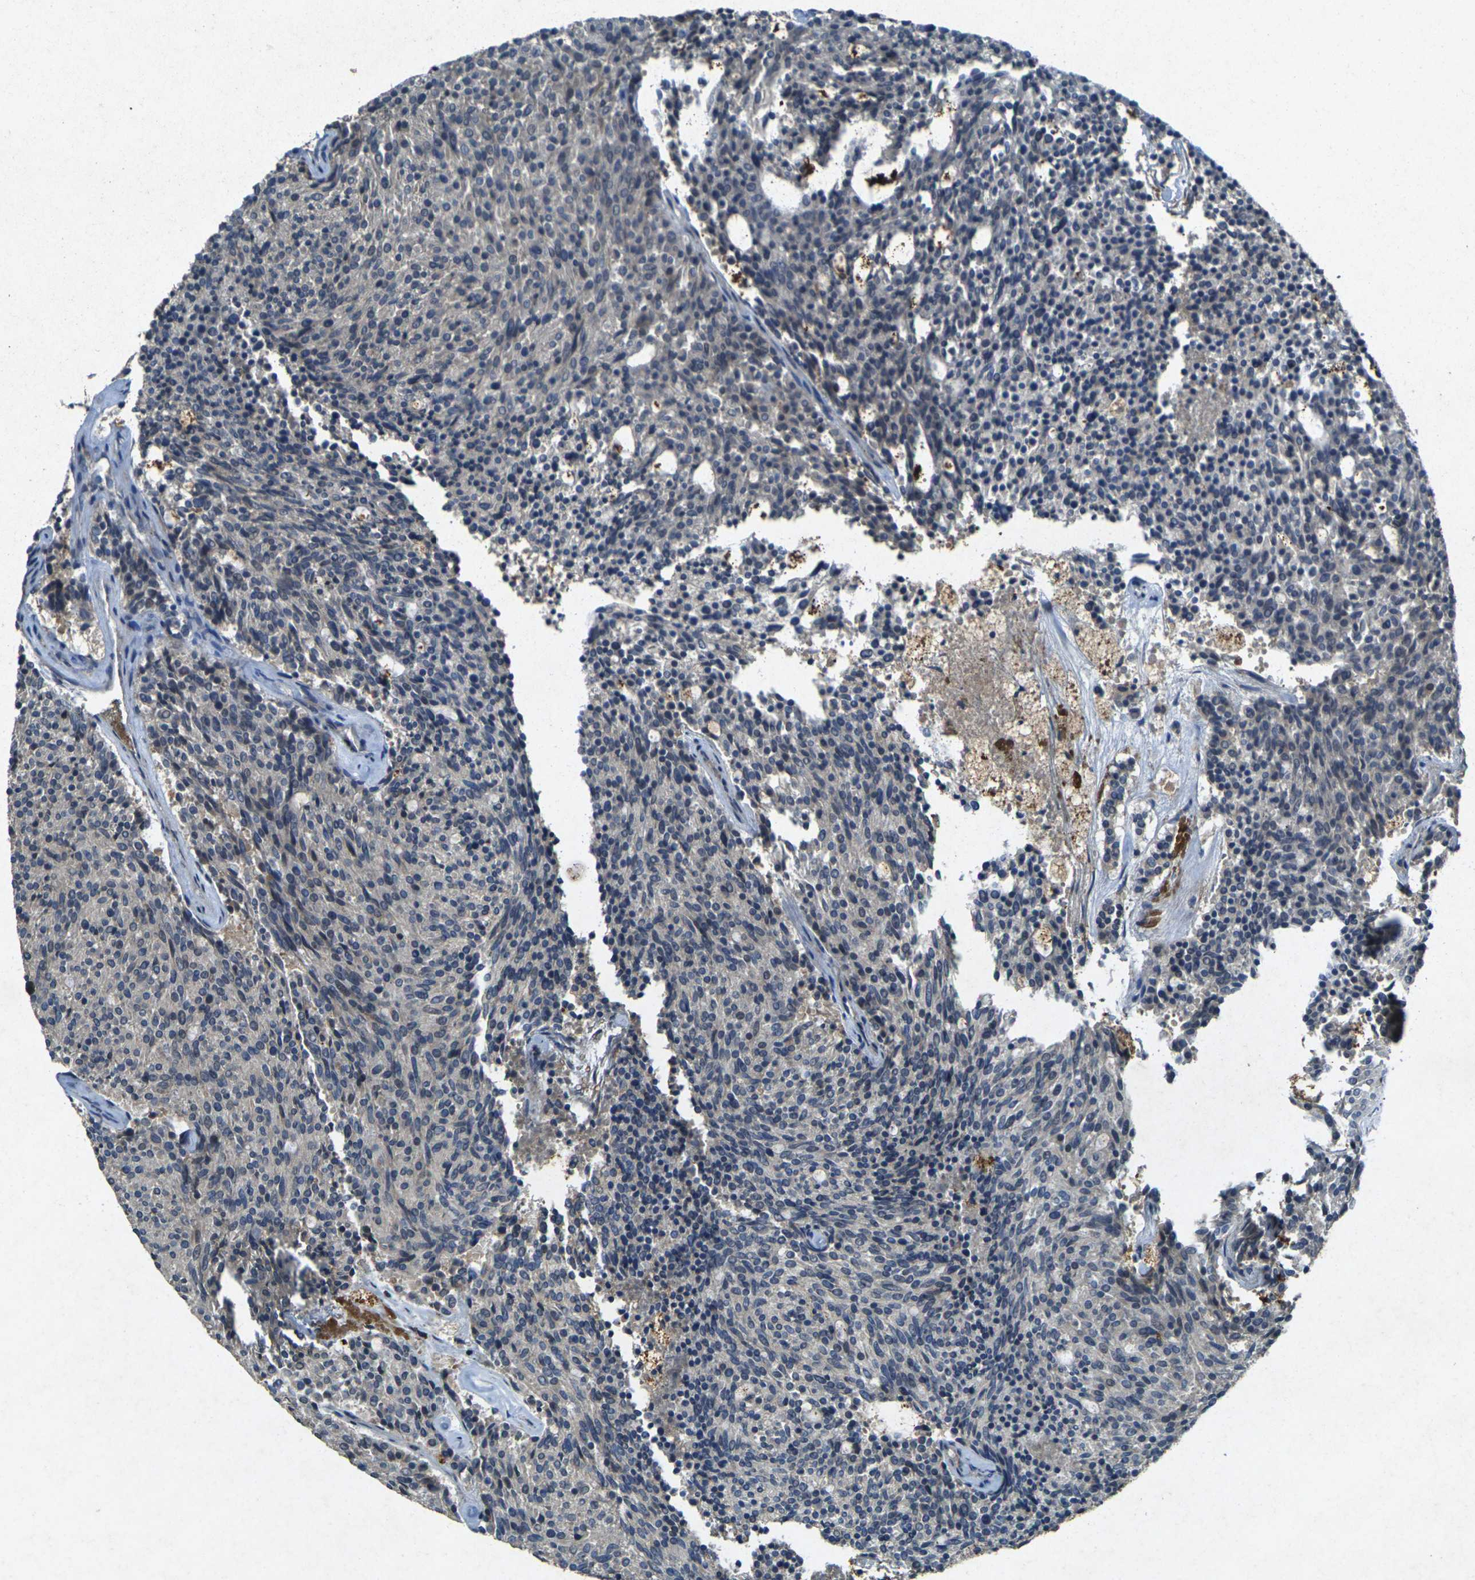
{"staining": {"intensity": "negative", "quantity": "none", "location": "none"}, "tissue": "carcinoid", "cell_type": "Tumor cells", "image_type": "cancer", "snomed": [{"axis": "morphology", "description": "Carcinoid, malignant, NOS"}, {"axis": "topography", "description": "Pancreas"}], "caption": "High power microscopy micrograph of an immunohistochemistry (IHC) micrograph of malignant carcinoid, revealing no significant positivity in tumor cells.", "gene": "RGMA", "patient": {"sex": "female", "age": 54}}